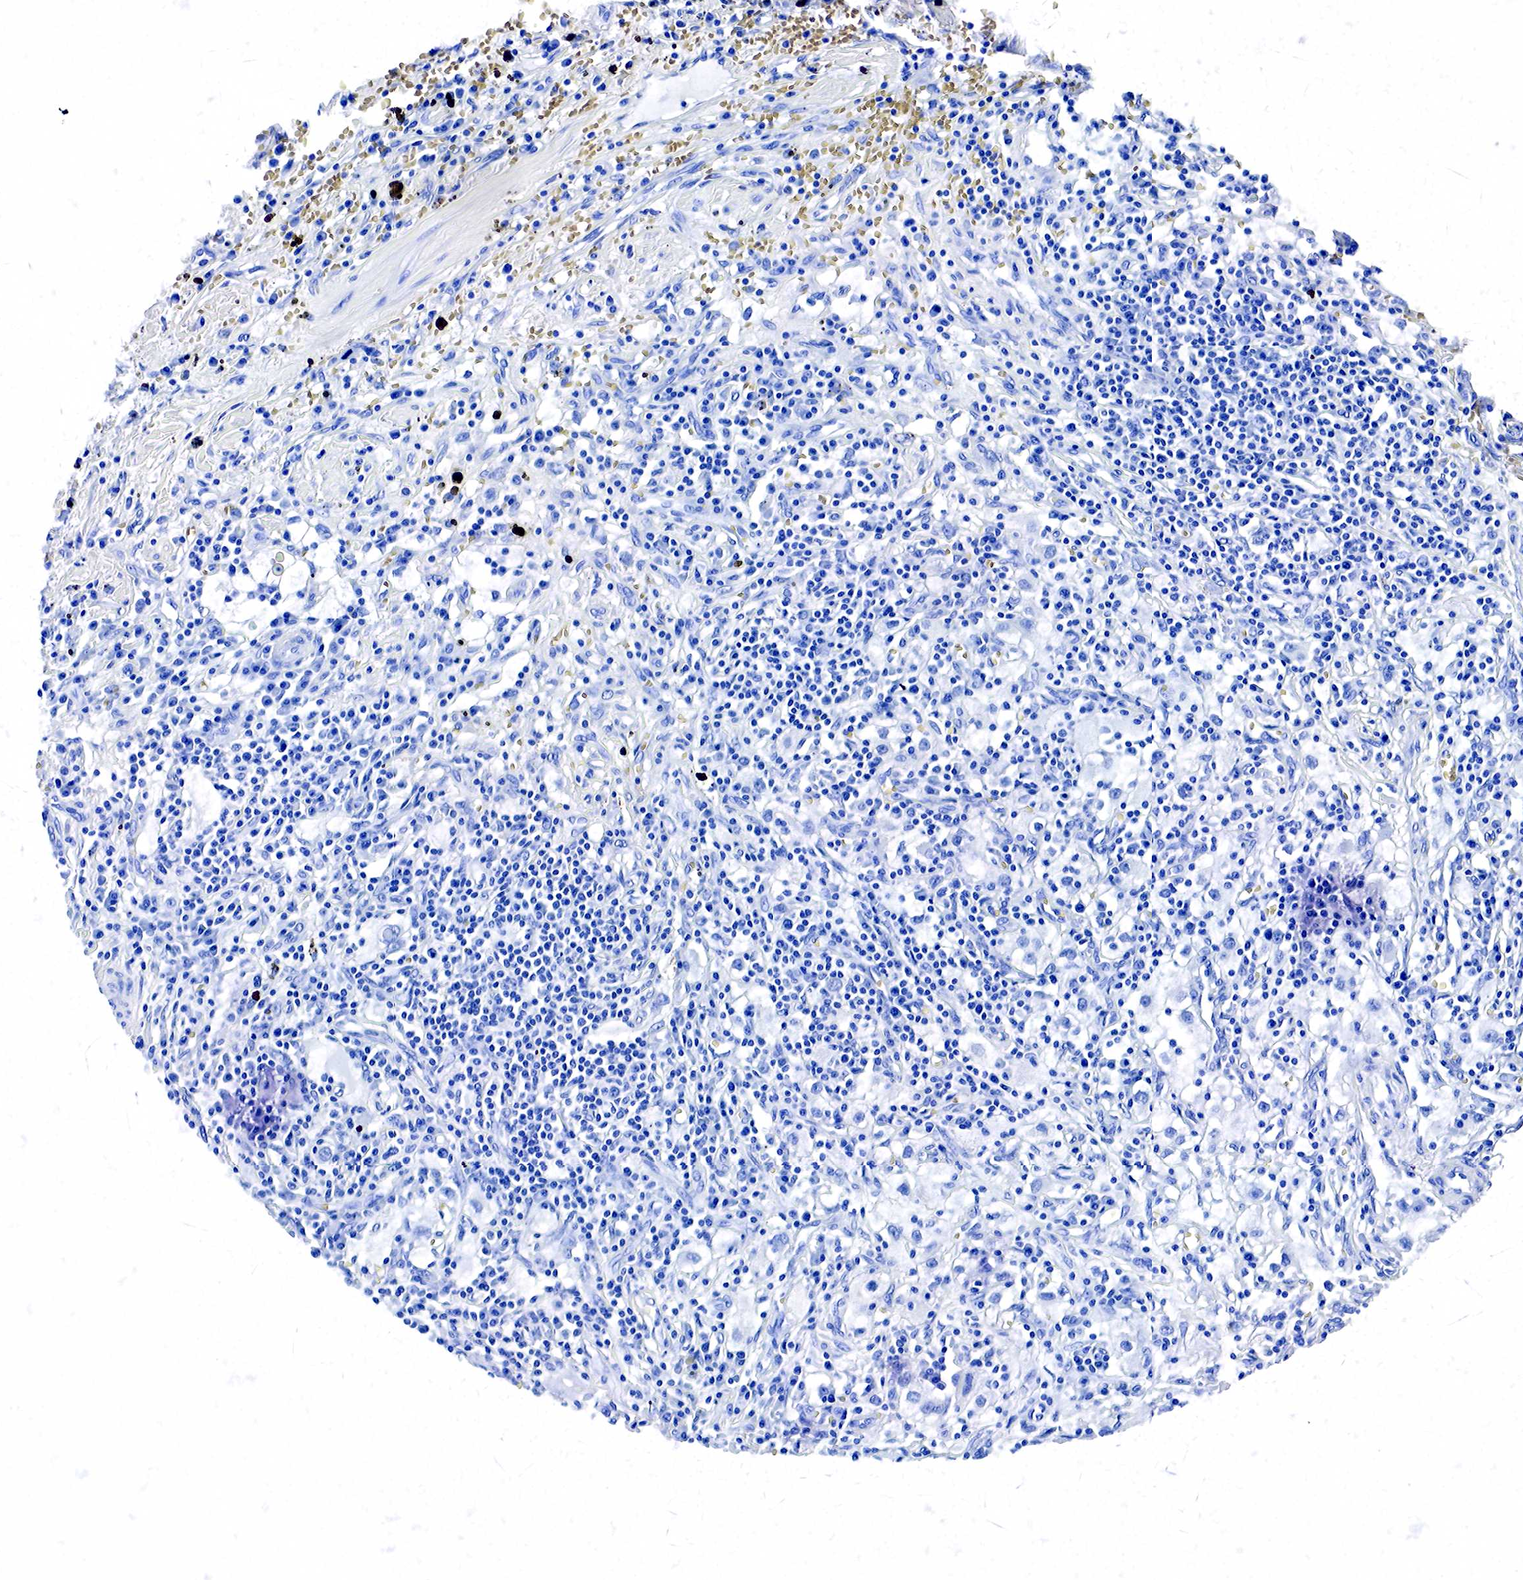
{"staining": {"intensity": "negative", "quantity": "none", "location": "none"}, "tissue": "renal cancer", "cell_type": "Tumor cells", "image_type": "cancer", "snomed": [{"axis": "morphology", "description": "Adenocarcinoma, NOS"}, {"axis": "topography", "description": "Kidney"}], "caption": "Tumor cells show no significant expression in adenocarcinoma (renal).", "gene": "ACP3", "patient": {"sex": "male", "age": 82}}